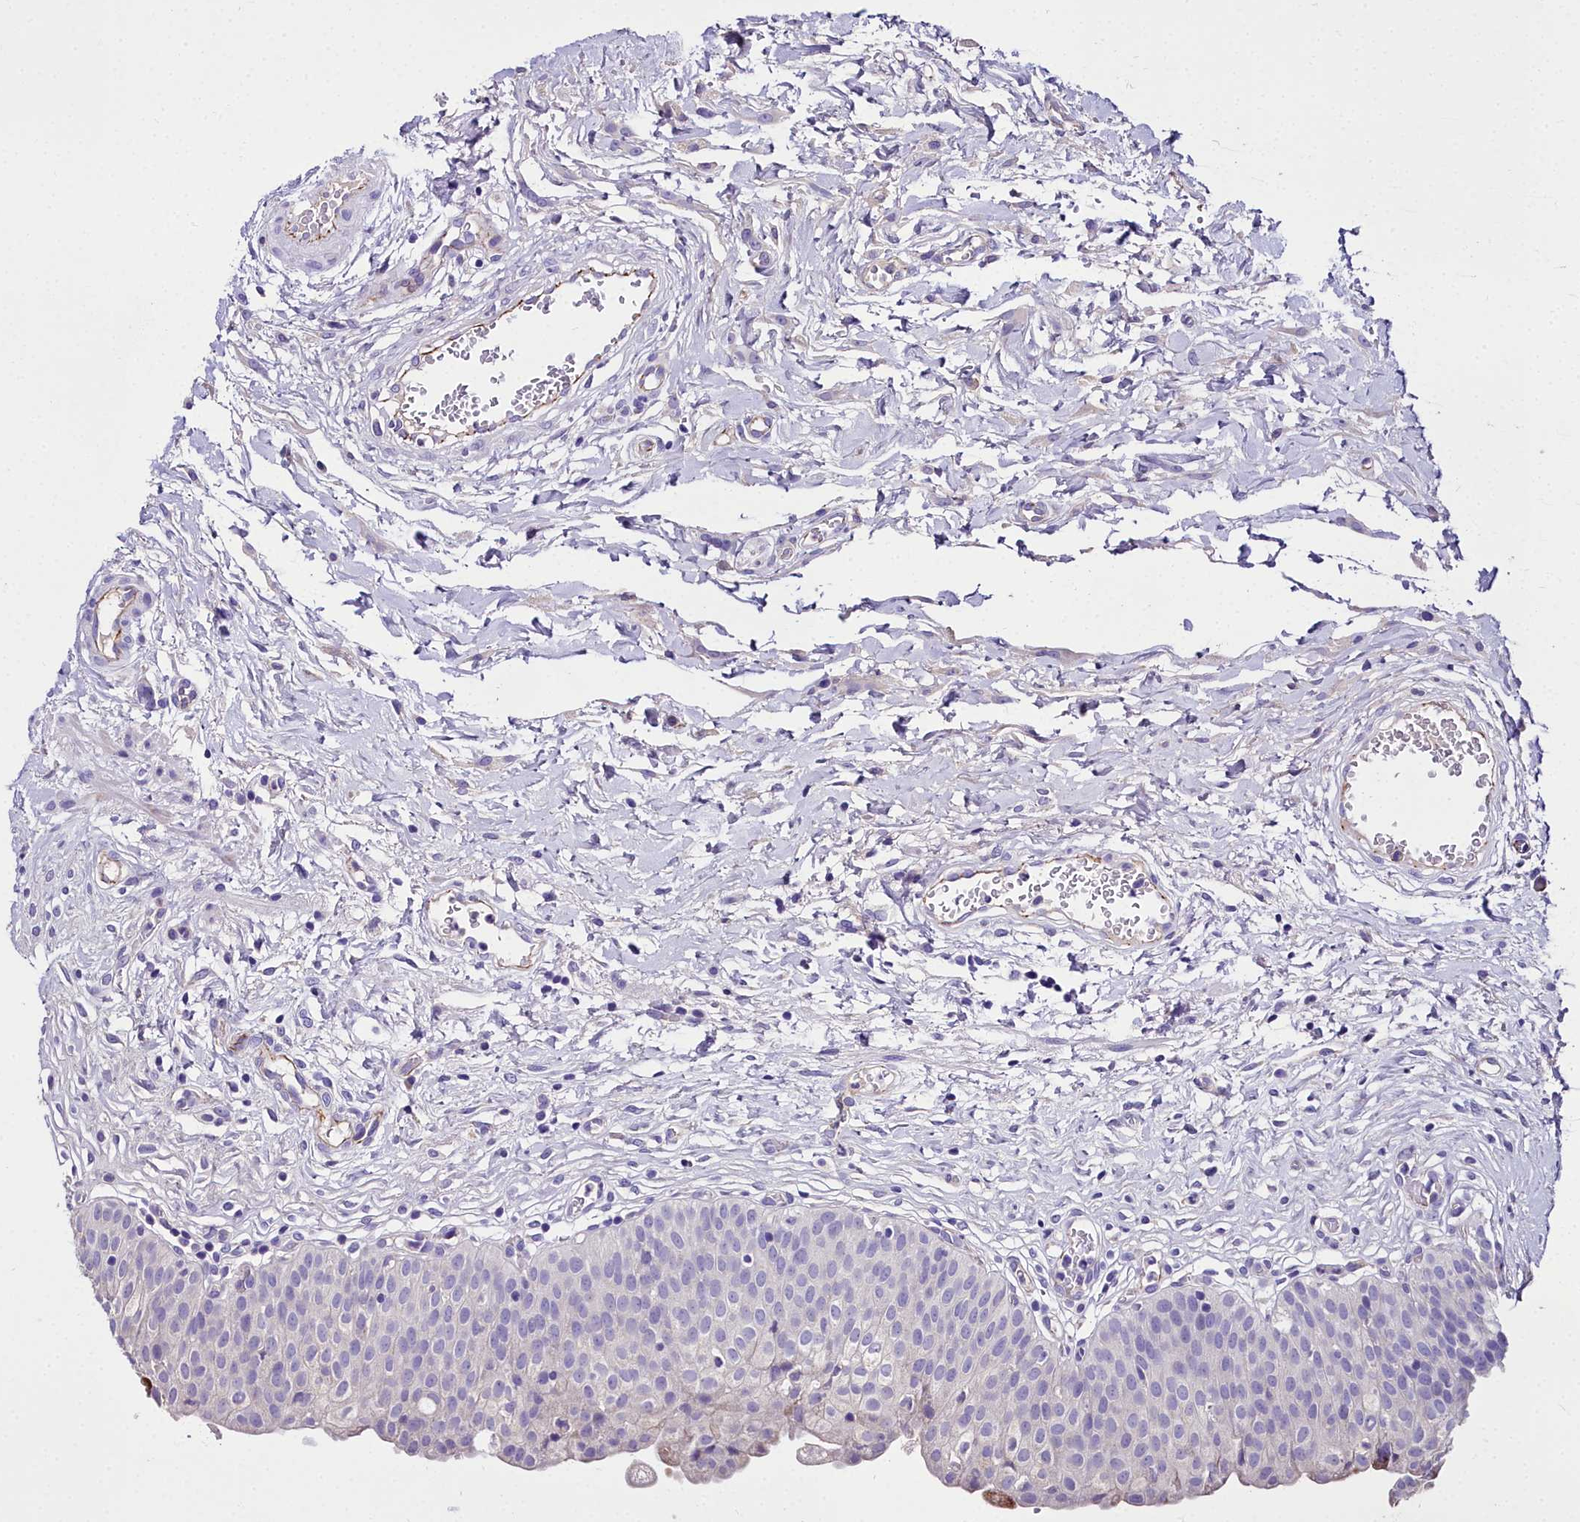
{"staining": {"intensity": "negative", "quantity": "none", "location": "none"}, "tissue": "urinary bladder", "cell_type": "Urothelial cells", "image_type": "normal", "snomed": [{"axis": "morphology", "description": "Normal tissue, NOS"}, {"axis": "topography", "description": "Urinary bladder"}], "caption": "The histopathology image shows no significant positivity in urothelial cells of urinary bladder.", "gene": "MS4A18", "patient": {"sex": "male", "age": 55}}